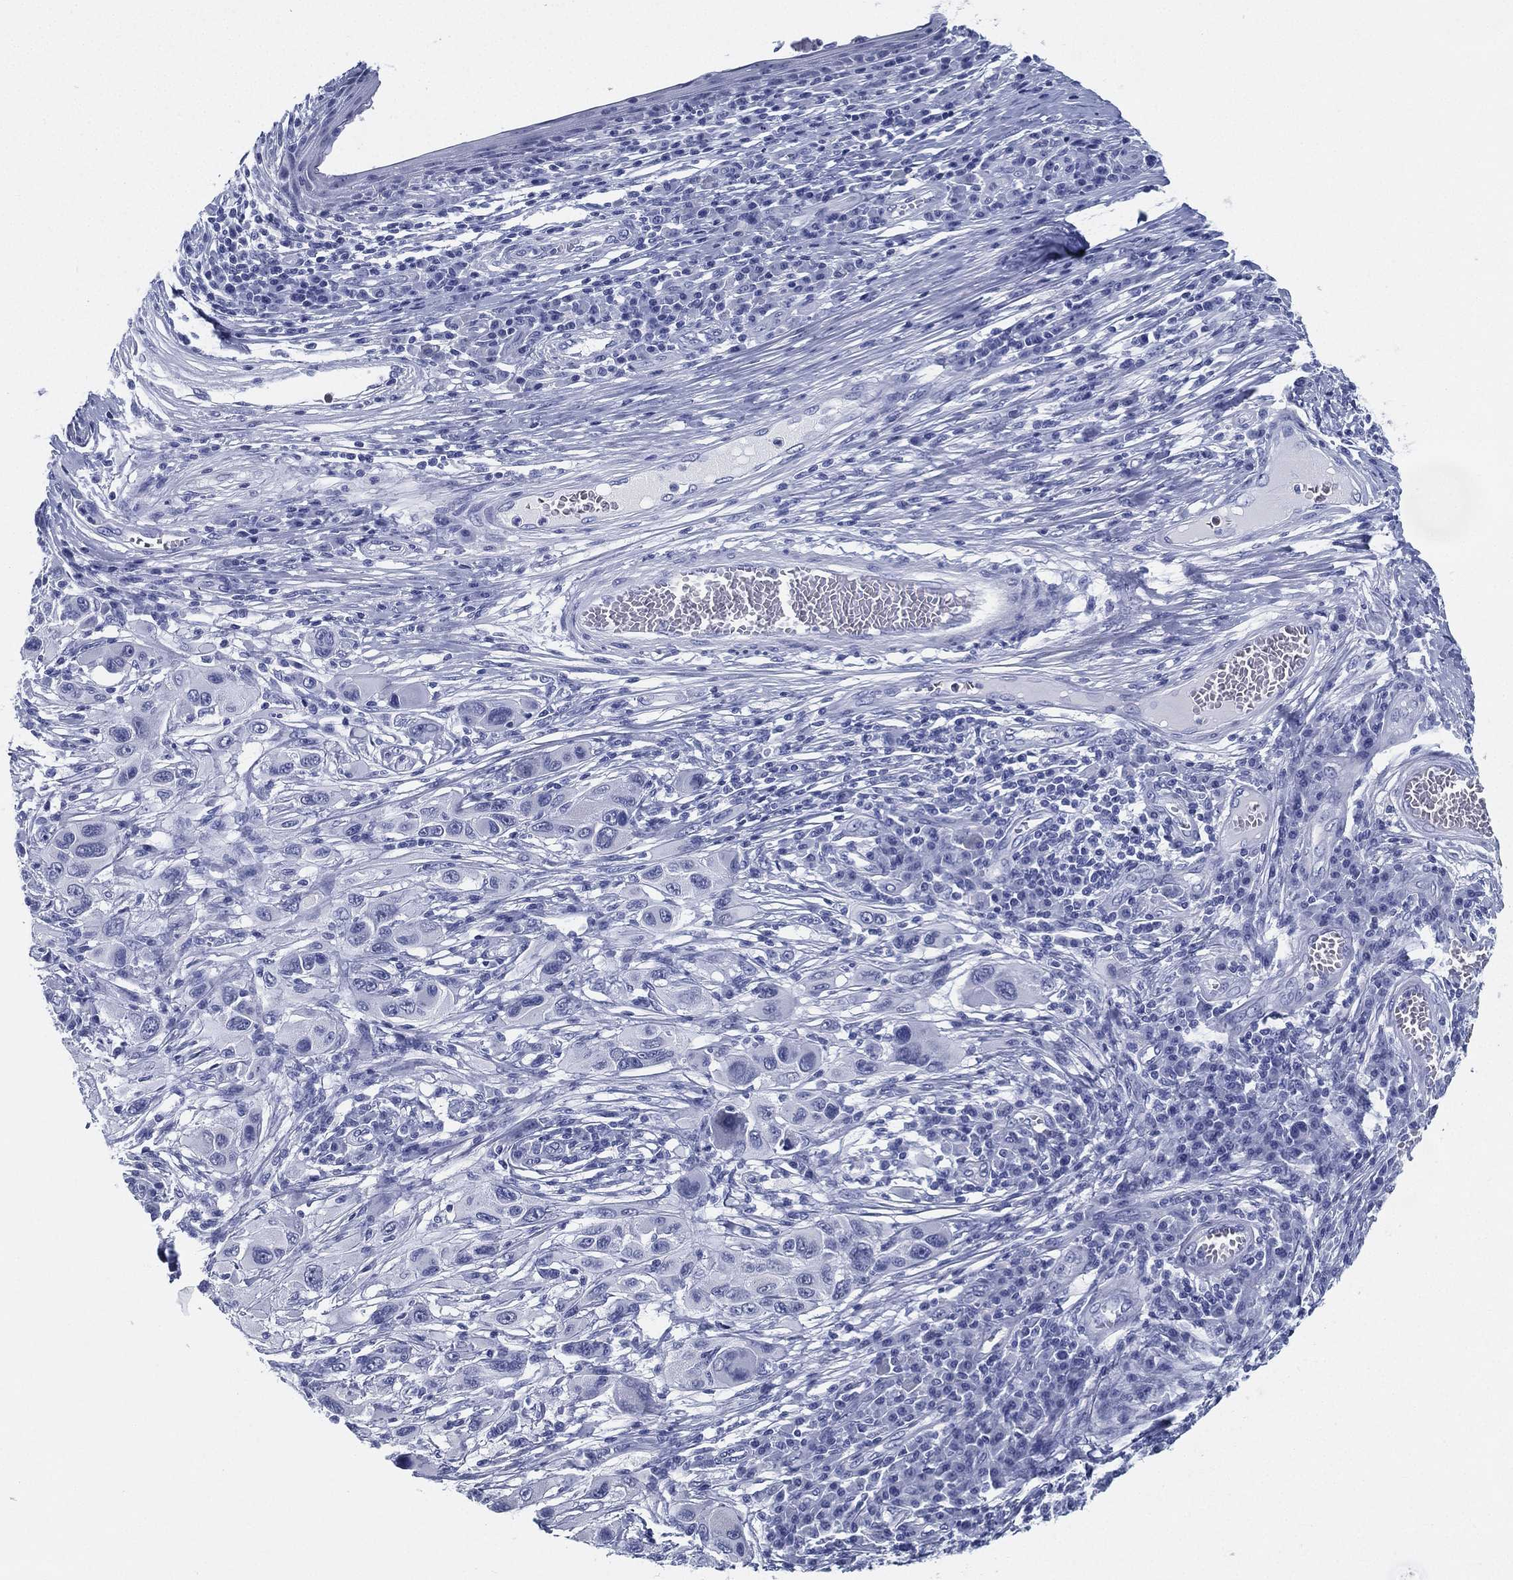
{"staining": {"intensity": "negative", "quantity": "none", "location": "none"}, "tissue": "melanoma", "cell_type": "Tumor cells", "image_type": "cancer", "snomed": [{"axis": "morphology", "description": "Malignant melanoma, NOS"}, {"axis": "topography", "description": "Skin"}], "caption": "IHC of human malignant melanoma exhibits no staining in tumor cells. (Immunohistochemistry (ihc), brightfield microscopy, high magnification).", "gene": "ATP1B2", "patient": {"sex": "male", "age": 53}}